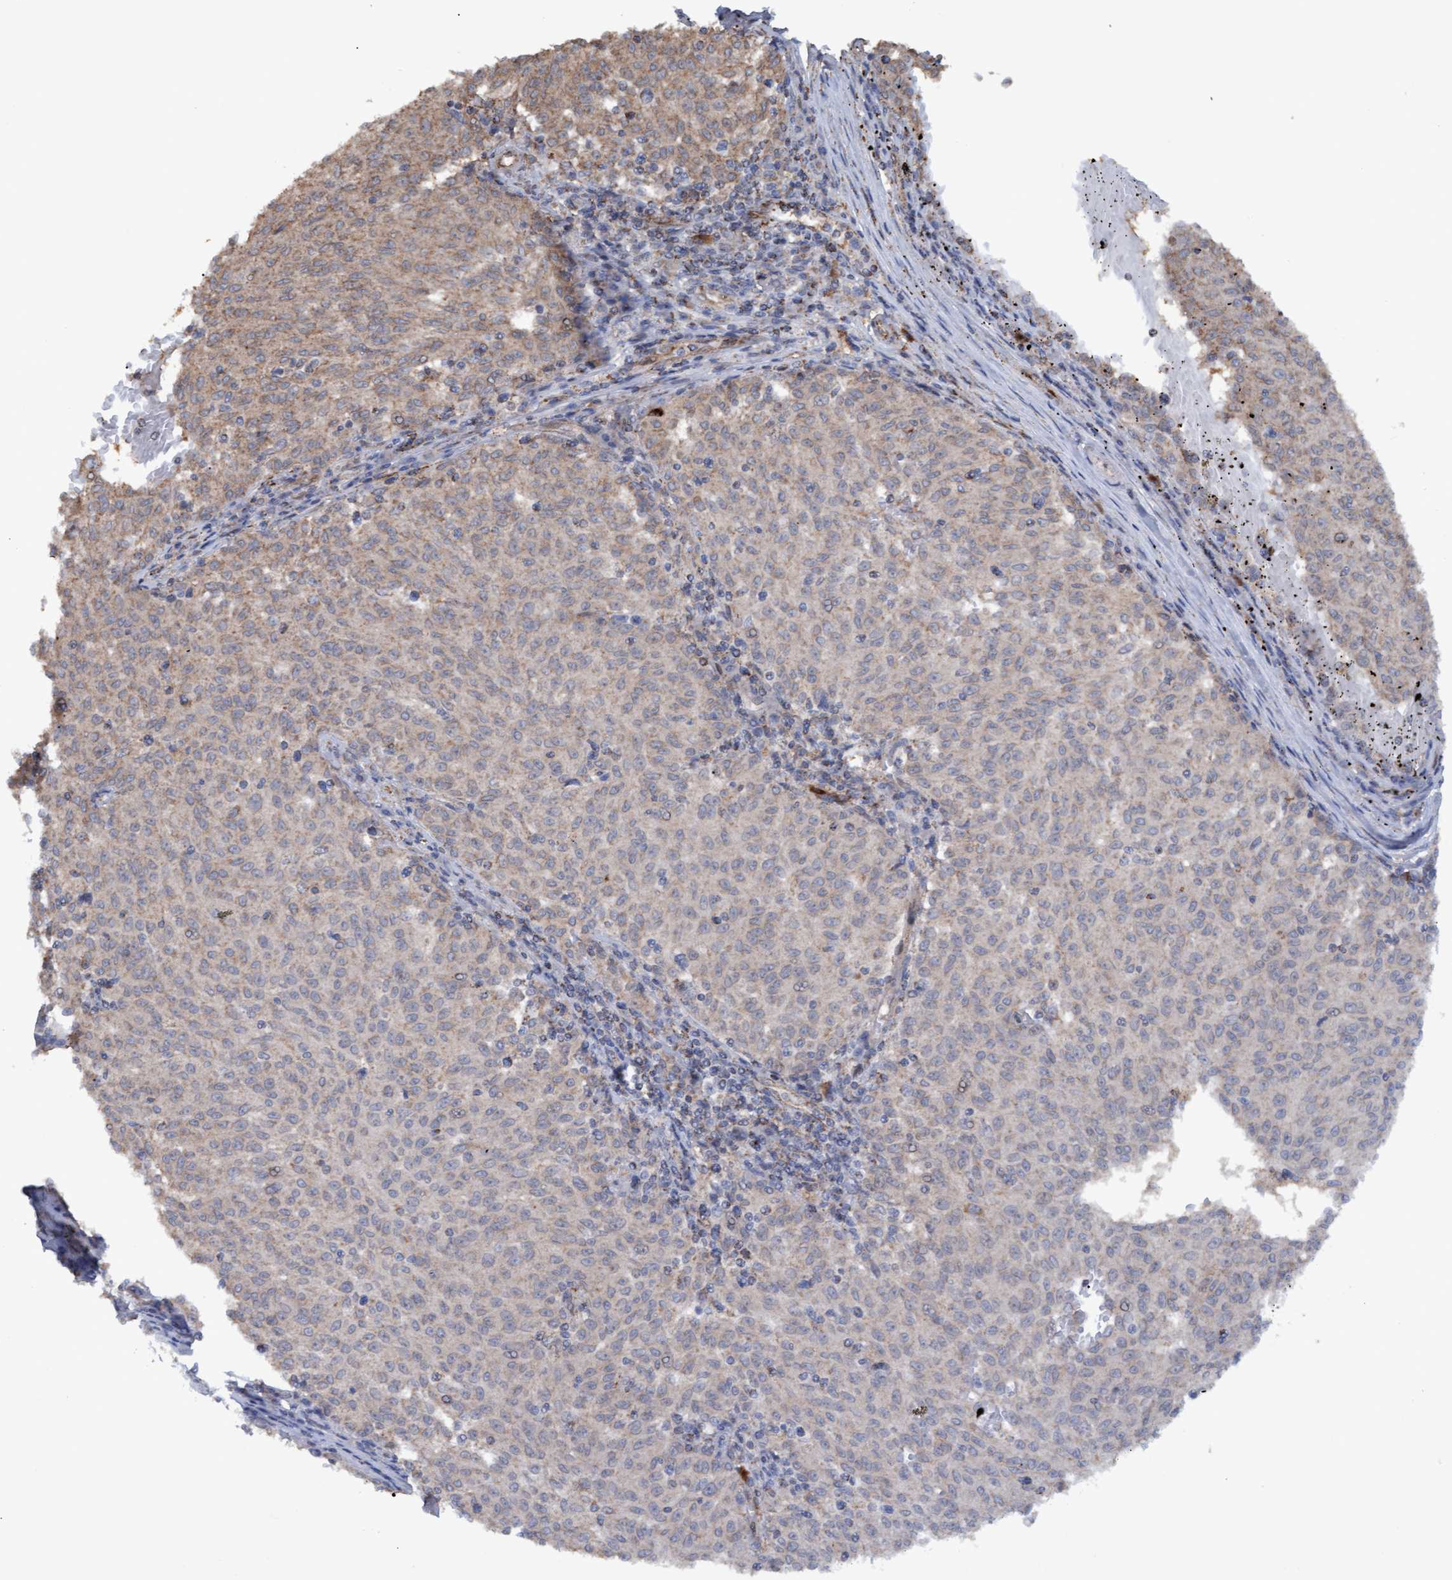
{"staining": {"intensity": "weak", "quantity": ">75%", "location": "cytoplasmic/membranous"}, "tissue": "melanoma", "cell_type": "Tumor cells", "image_type": "cancer", "snomed": [{"axis": "morphology", "description": "Malignant melanoma, NOS"}, {"axis": "topography", "description": "Skin"}], "caption": "A brown stain labels weak cytoplasmic/membranous expression of a protein in melanoma tumor cells.", "gene": "MGLL", "patient": {"sex": "female", "age": 72}}